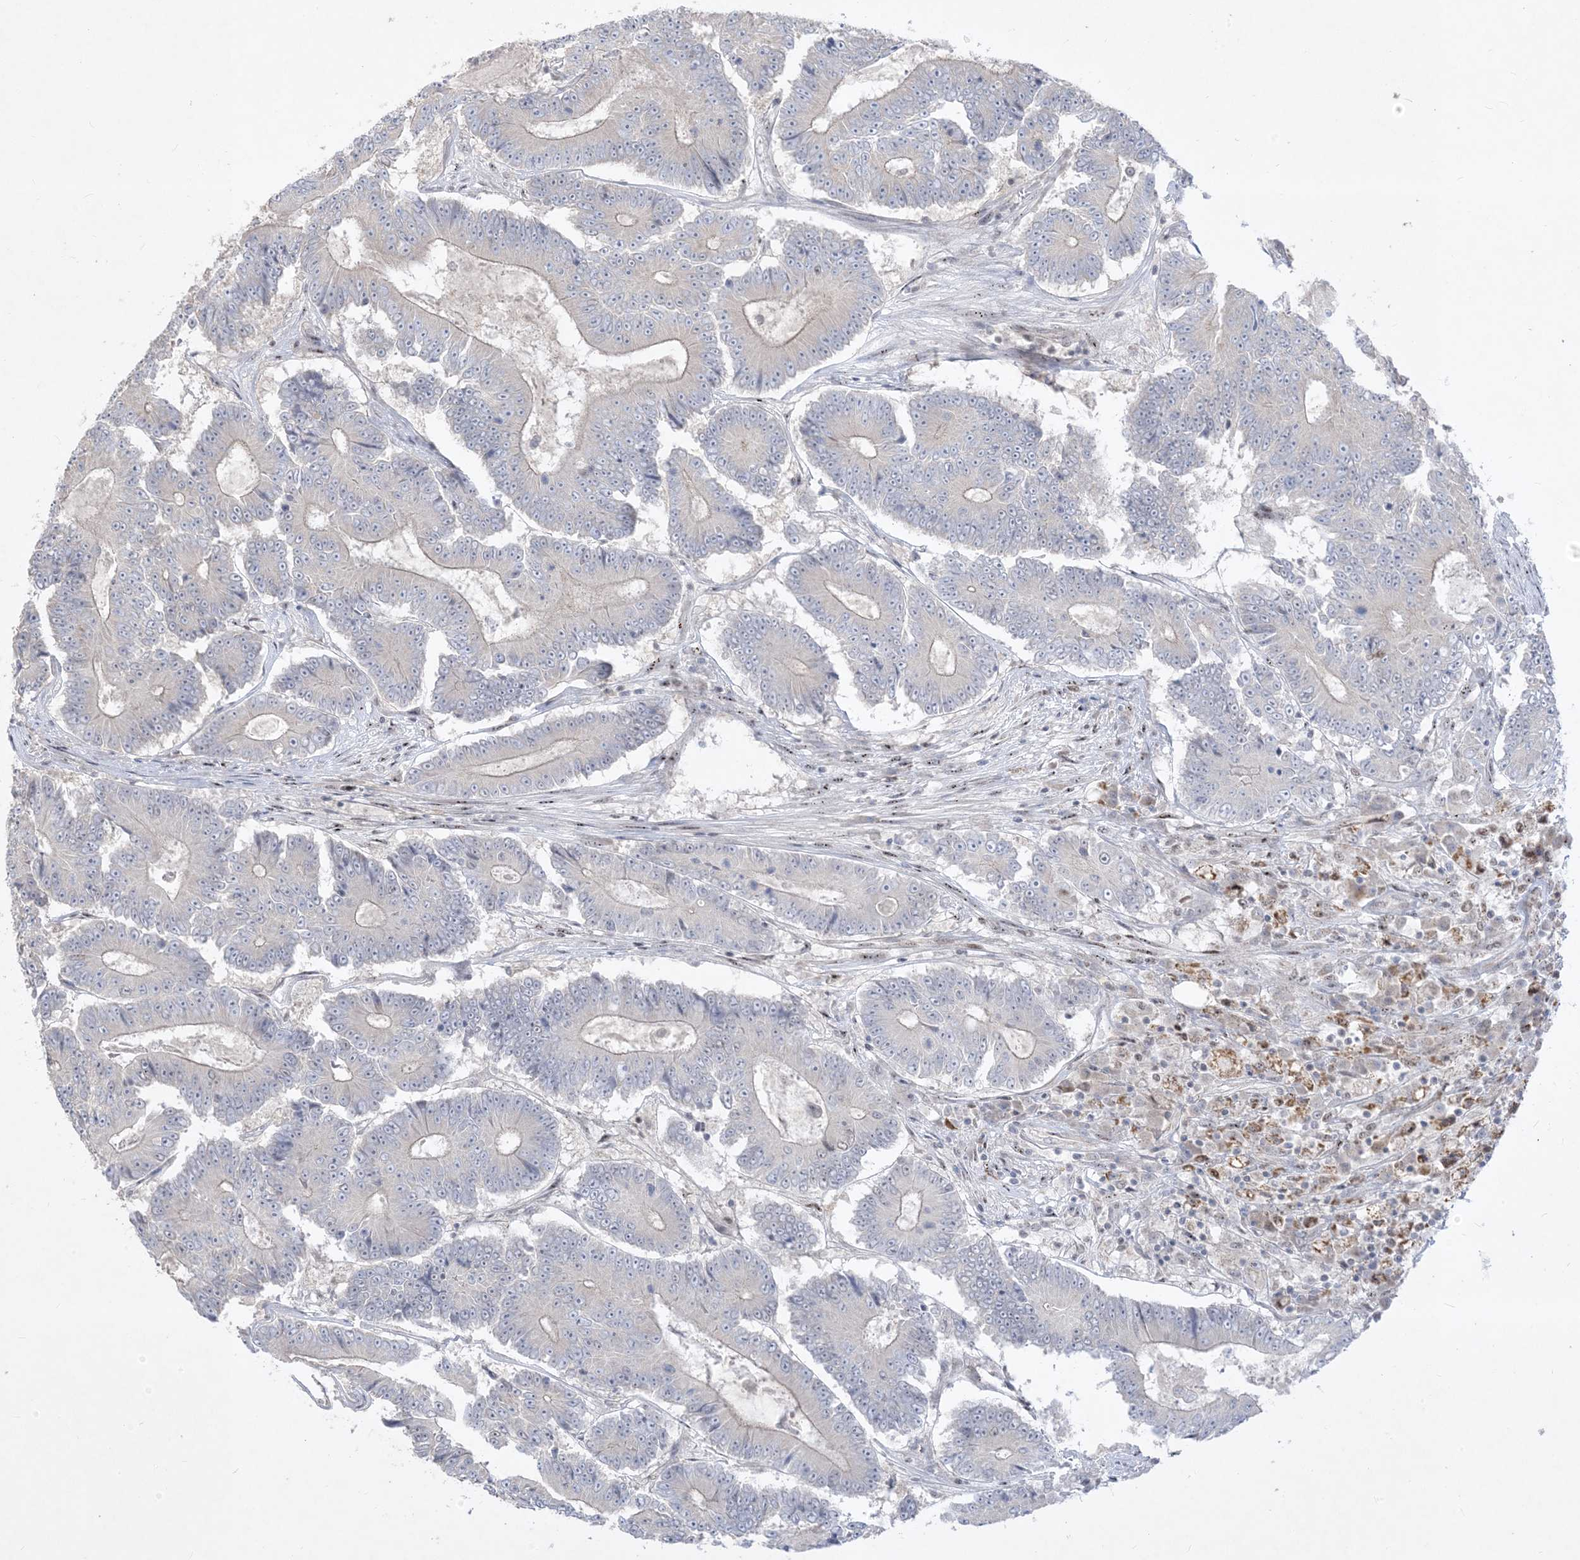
{"staining": {"intensity": "negative", "quantity": "none", "location": "none"}, "tissue": "colorectal cancer", "cell_type": "Tumor cells", "image_type": "cancer", "snomed": [{"axis": "morphology", "description": "Adenocarcinoma, NOS"}, {"axis": "topography", "description": "Colon"}], "caption": "A high-resolution micrograph shows IHC staining of colorectal cancer, which displays no significant expression in tumor cells.", "gene": "BHLHE40", "patient": {"sex": "male", "age": 83}}